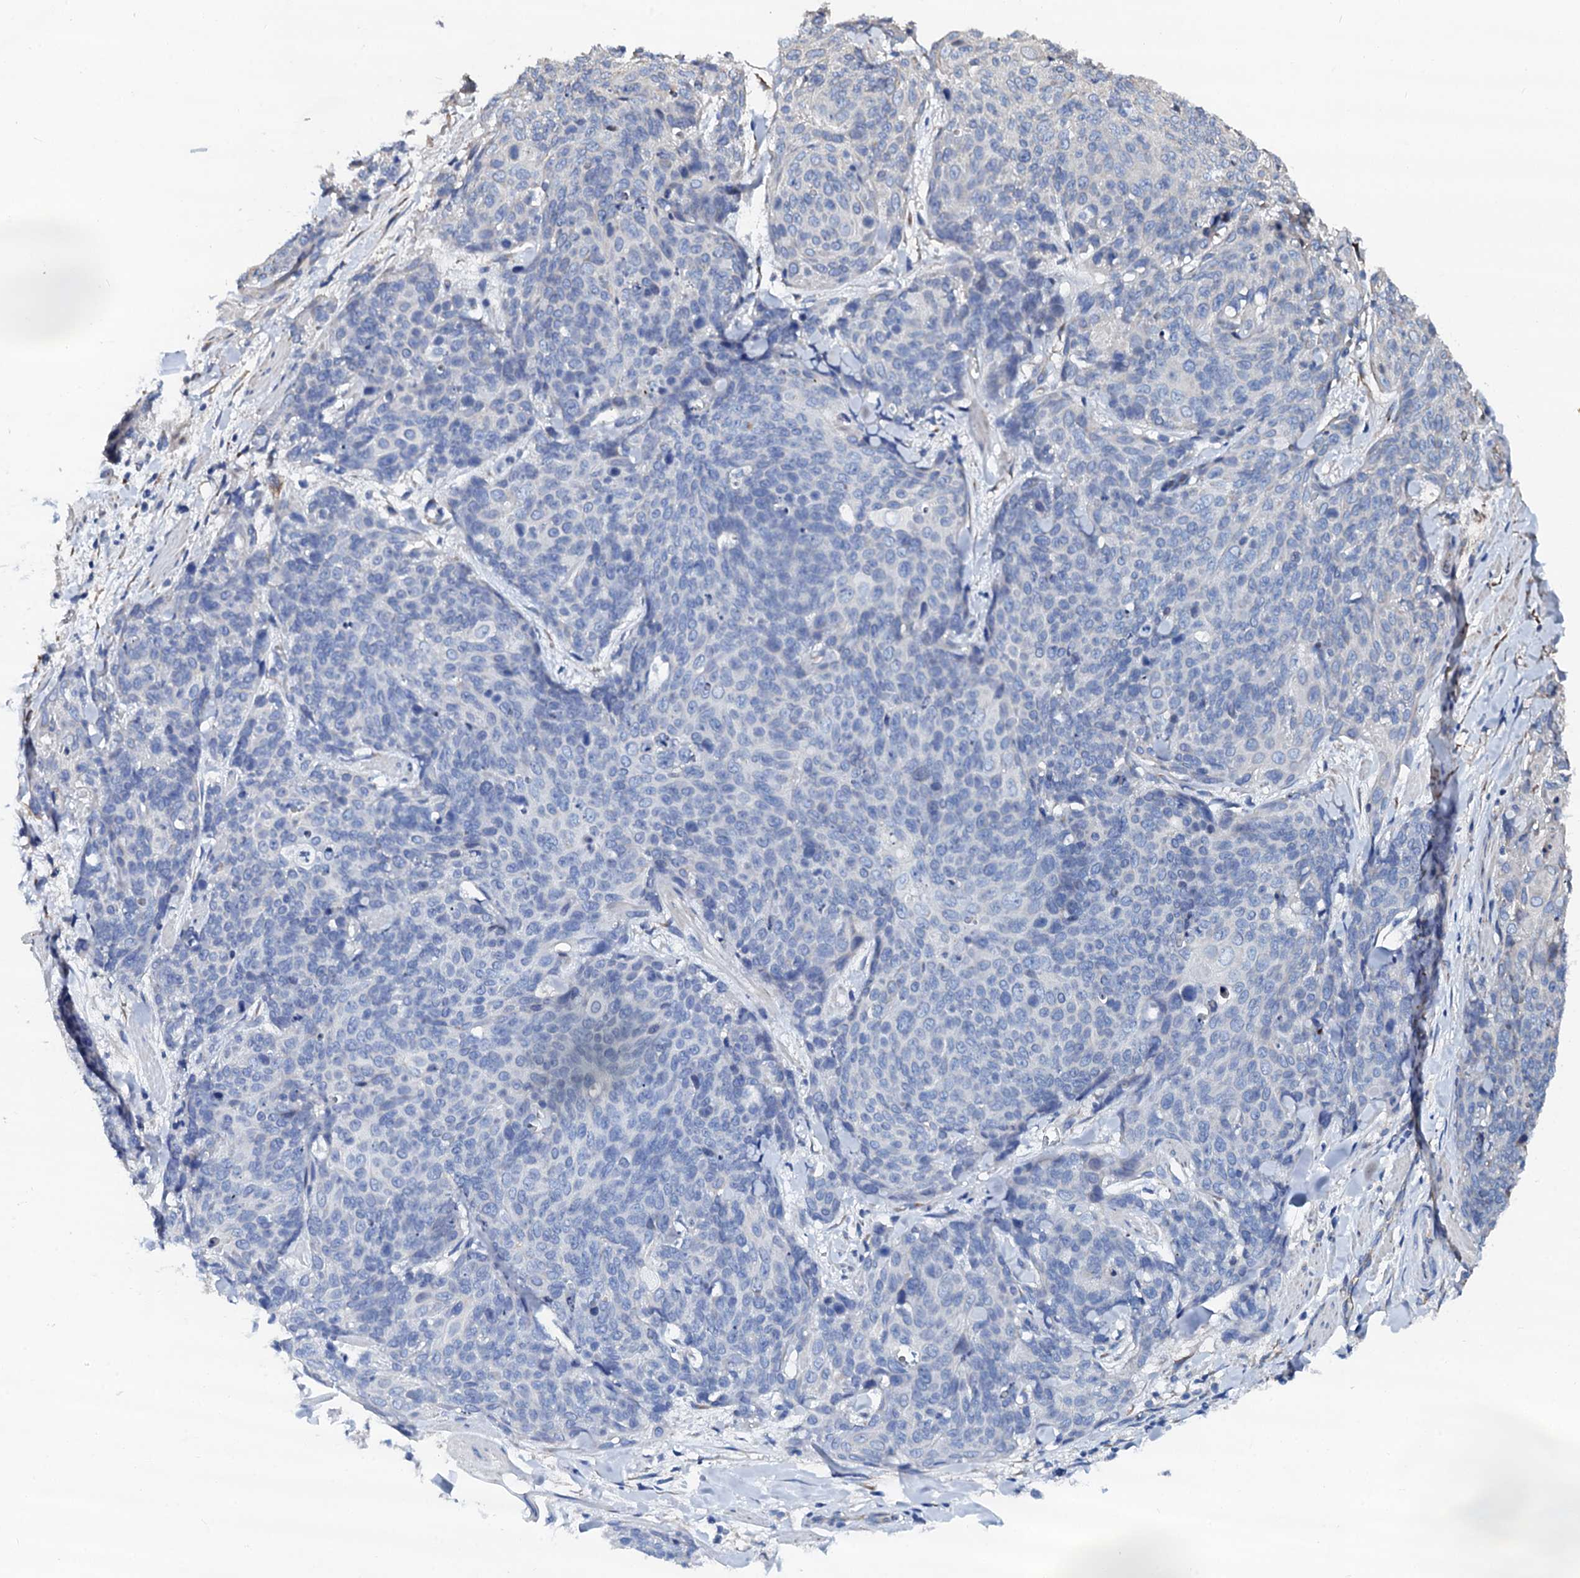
{"staining": {"intensity": "negative", "quantity": "none", "location": "none"}, "tissue": "skin cancer", "cell_type": "Tumor cells", "image_type": "cancer", "snomed": [{"axis": "morphology", "description": "Squamous cell carcinoma, NOS"}, {"axis": "topography", "description": "Skin"}, {"axis": "topography", "description": "Vulva"}], "caption": "The immunohistochemistry (IHC) micrograph has no significant positivity in tumor cells of skin squamous cell carcinoma tissue.", "gene": "AKAP3", "patient": {"sex": "female", "age": 85}}